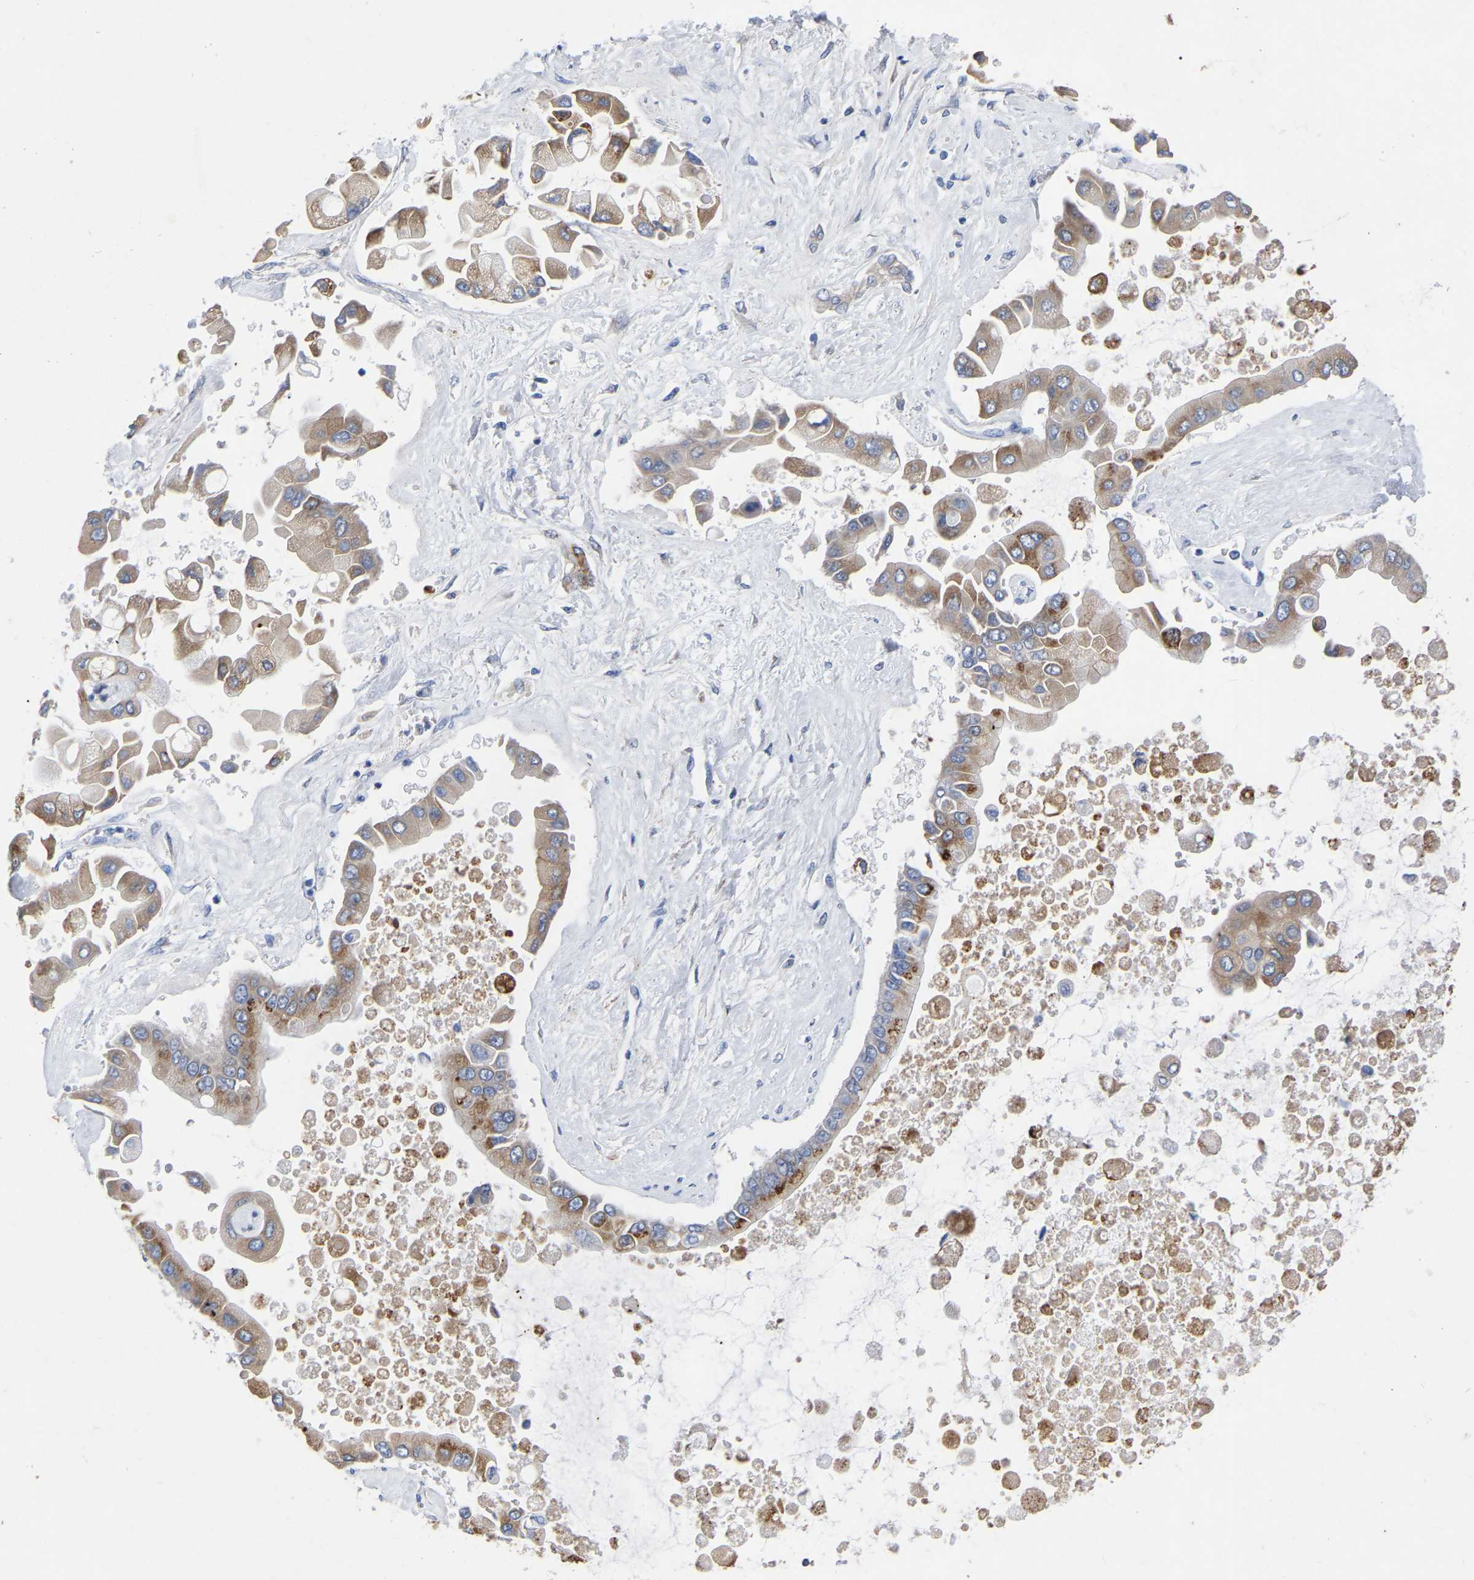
{"staining": {"intensity": "moderate", "quantity": ">75%", "location": "cytoplasmic/membranous"}, "tissue": "liver cancer", "cell_type": "Tumor cells", "image_type": "cancer", "snomed": [{"axis": "morphology", "description": "Cholangiocarcinoma"}, {"axis": "topography", "description": "Liver"}], "caption": "This is an image of immunohistochemistry staining of liver cancer (cholangiocarcinoma), which shows moderate staining in the cytoplasmic/membranous of tumor cells.", "gene": "STRIP2", "patient": {"sex": "male", "age": 50}}